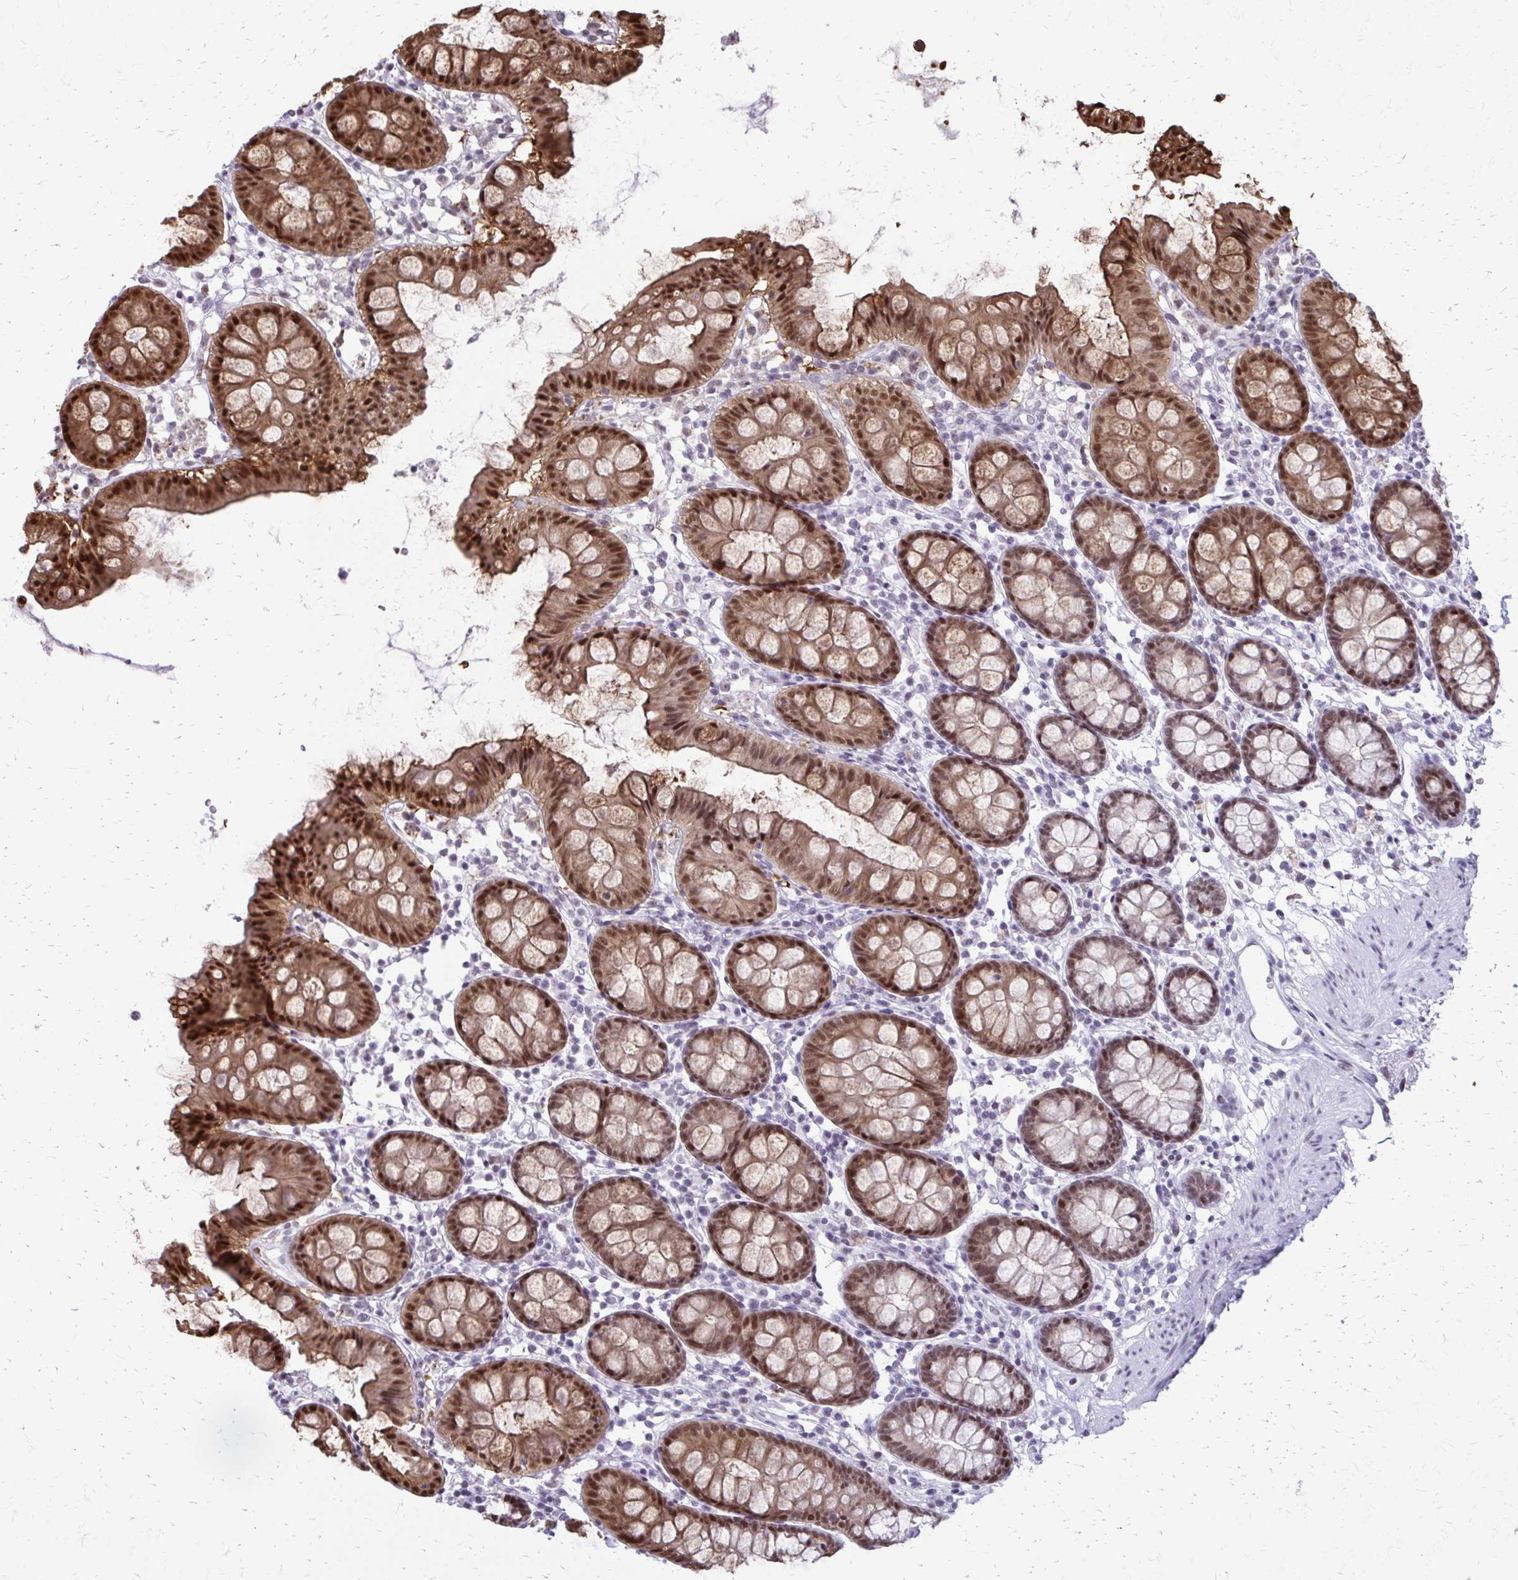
{"staining": {"intensity": "negative", "quantity": "none", "location": "none"}, "tissue": "colon", "cell_type": "Endothelial cells", "image_type": "normal", "snomed": [{"axis": "morphology", "description": "Normal tissue, NOS"}, {"axis": "topography", "description": "Colon"}], "caption": "Endothelial cells show no significant positivity in unremarkable colon. (DAB (3,3'-diaminobenzidine) IHC, high magnification).", "gene": "SS18", "patient": {"sex": "female", "age": 84}}